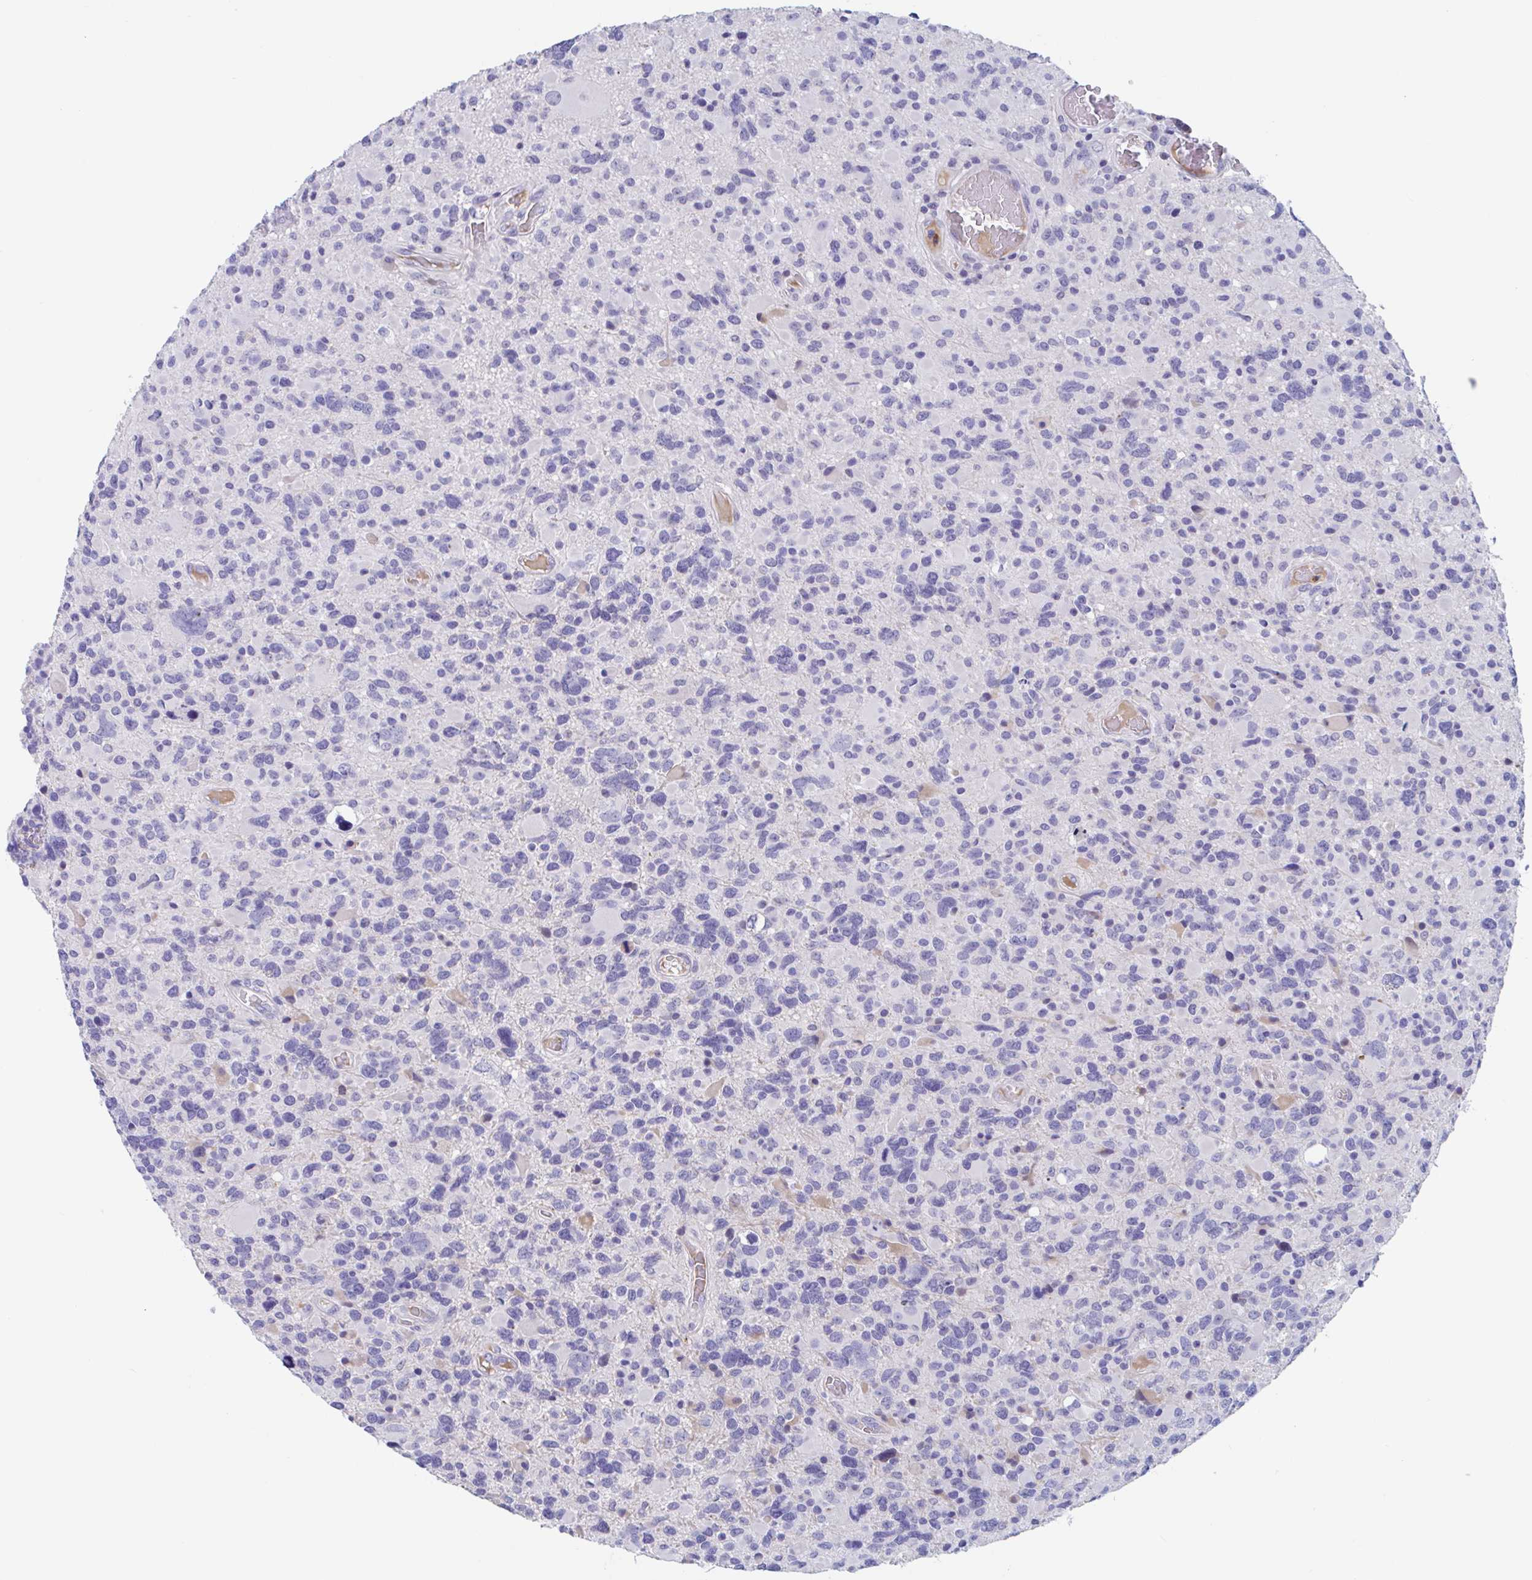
{"staining": {"intensity": "negative", "quantity": "none", "location": "none"}, "tissue": "glioma", "cell_type": "Tumor cells", "image_type": "cancer", "snomed": [{"axis": "morphology", "description": "Glioma, malignant, High grade"}, {"axis": "topography", "description": "Brain"}], "caption": "A histopathology image of glioma stained for a protein reveals no brown staining in tumor cells.", "gene": "ZNHIT2", "patient": {"sex": "female", "age": 40}}